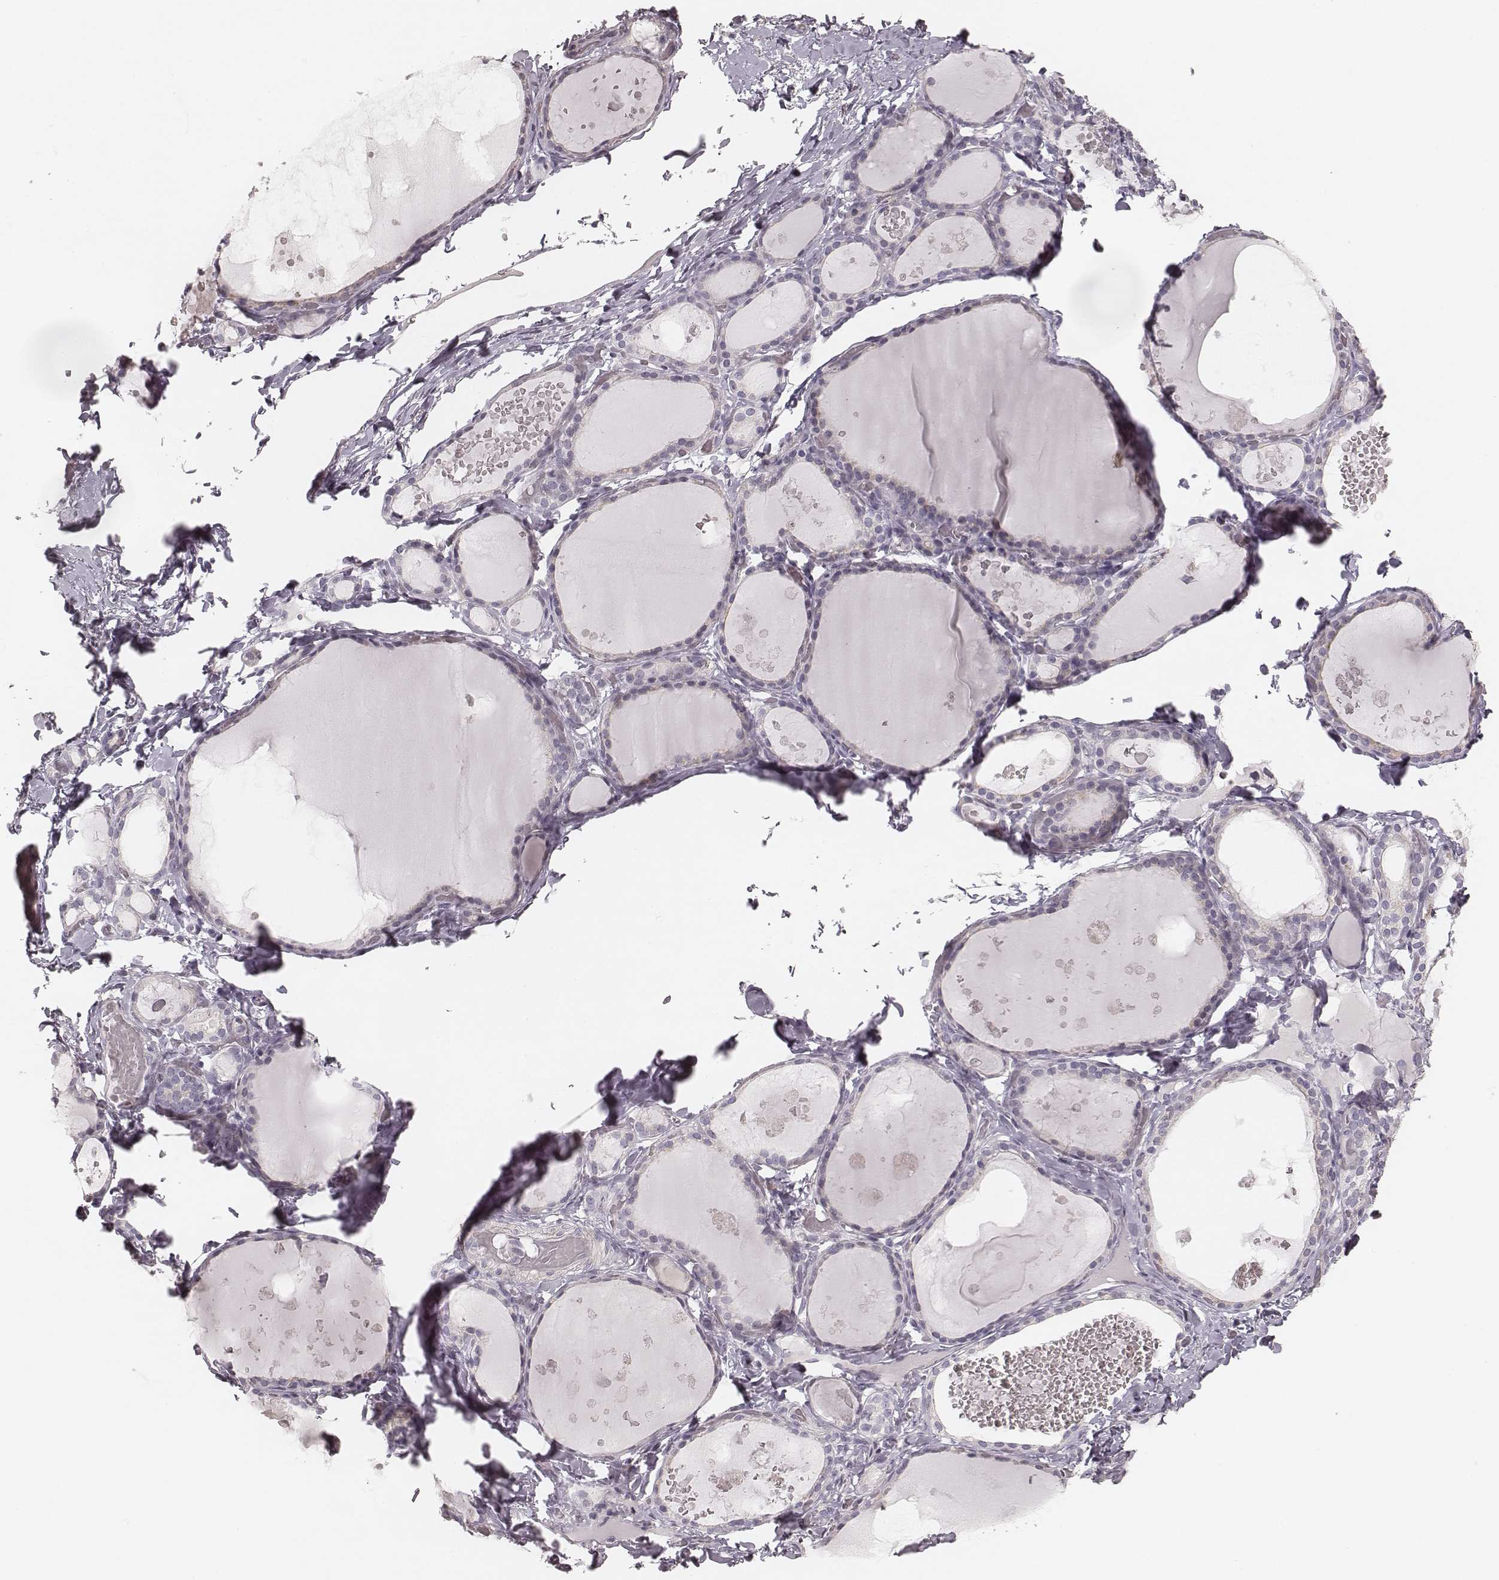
{"staining": {"intensity": "negative", "quantity": "none", "location": "none"}, "tissue": "thyroid gland", "cell_type": "Glandular cells", "image_type": "normal", "snomed": [{"axis": "morphology", "description": "Normal tissue, NOS"}, {"axis": "topography", "description": "Thyroid gland"}], "caption": "The histopathology image displays no significant positivity in glandular cells of thyroid gland.", "gene": "SPATA24", "patient": {"sex": "female", "age": 56}}